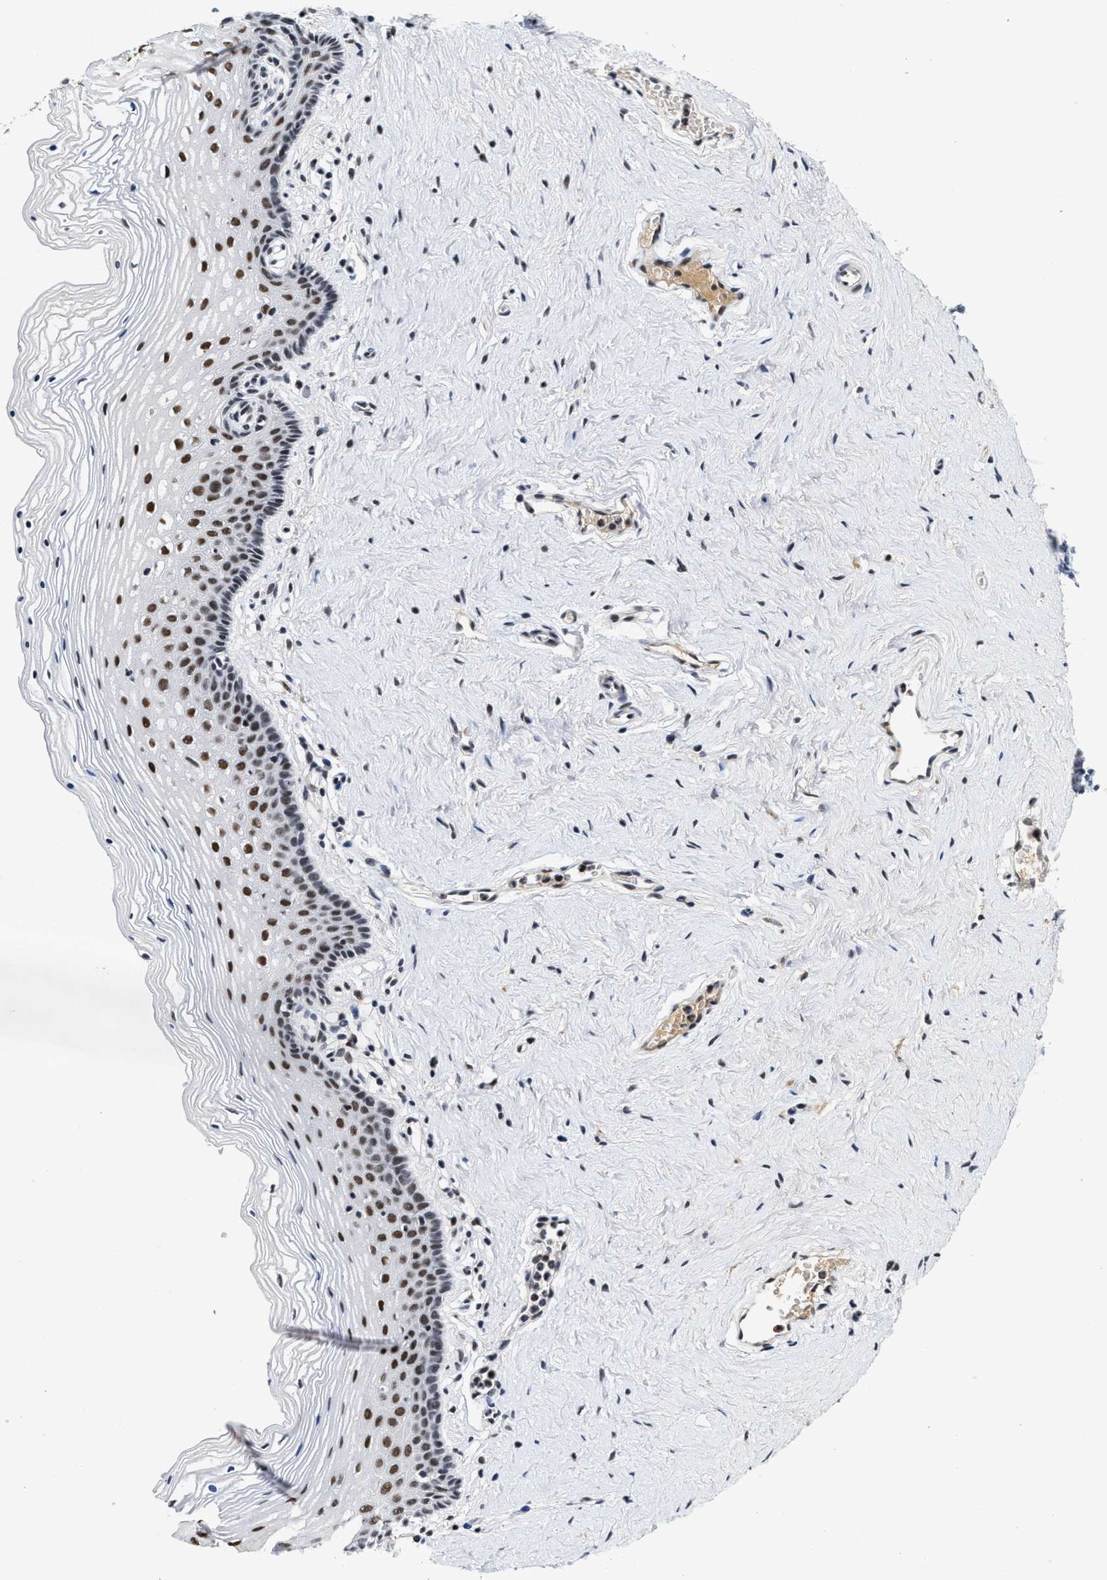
{"staining": {"intensity": "strong", "quantity": "25%-75%", "location": "nuclear"}, "tissue": "vagina", "cell_type": "Squamous epithelial cells", "image_type": "normal", "snomed": [{"axis": "morphology", "description": "Normal tissue, NOS"}, {"axis": "topography", "description": "Vagina"}], "caption": "Strong nuclear protein expression is identified in approximately 25%-75% of squamous epithelial cells in vagina. (Stains: DAB in brown, nuclei in blue, Microscopy: brightfield microscopy at high magnification).", "gene": "INIP", "patient": {"sex": "female", "age": 32}}